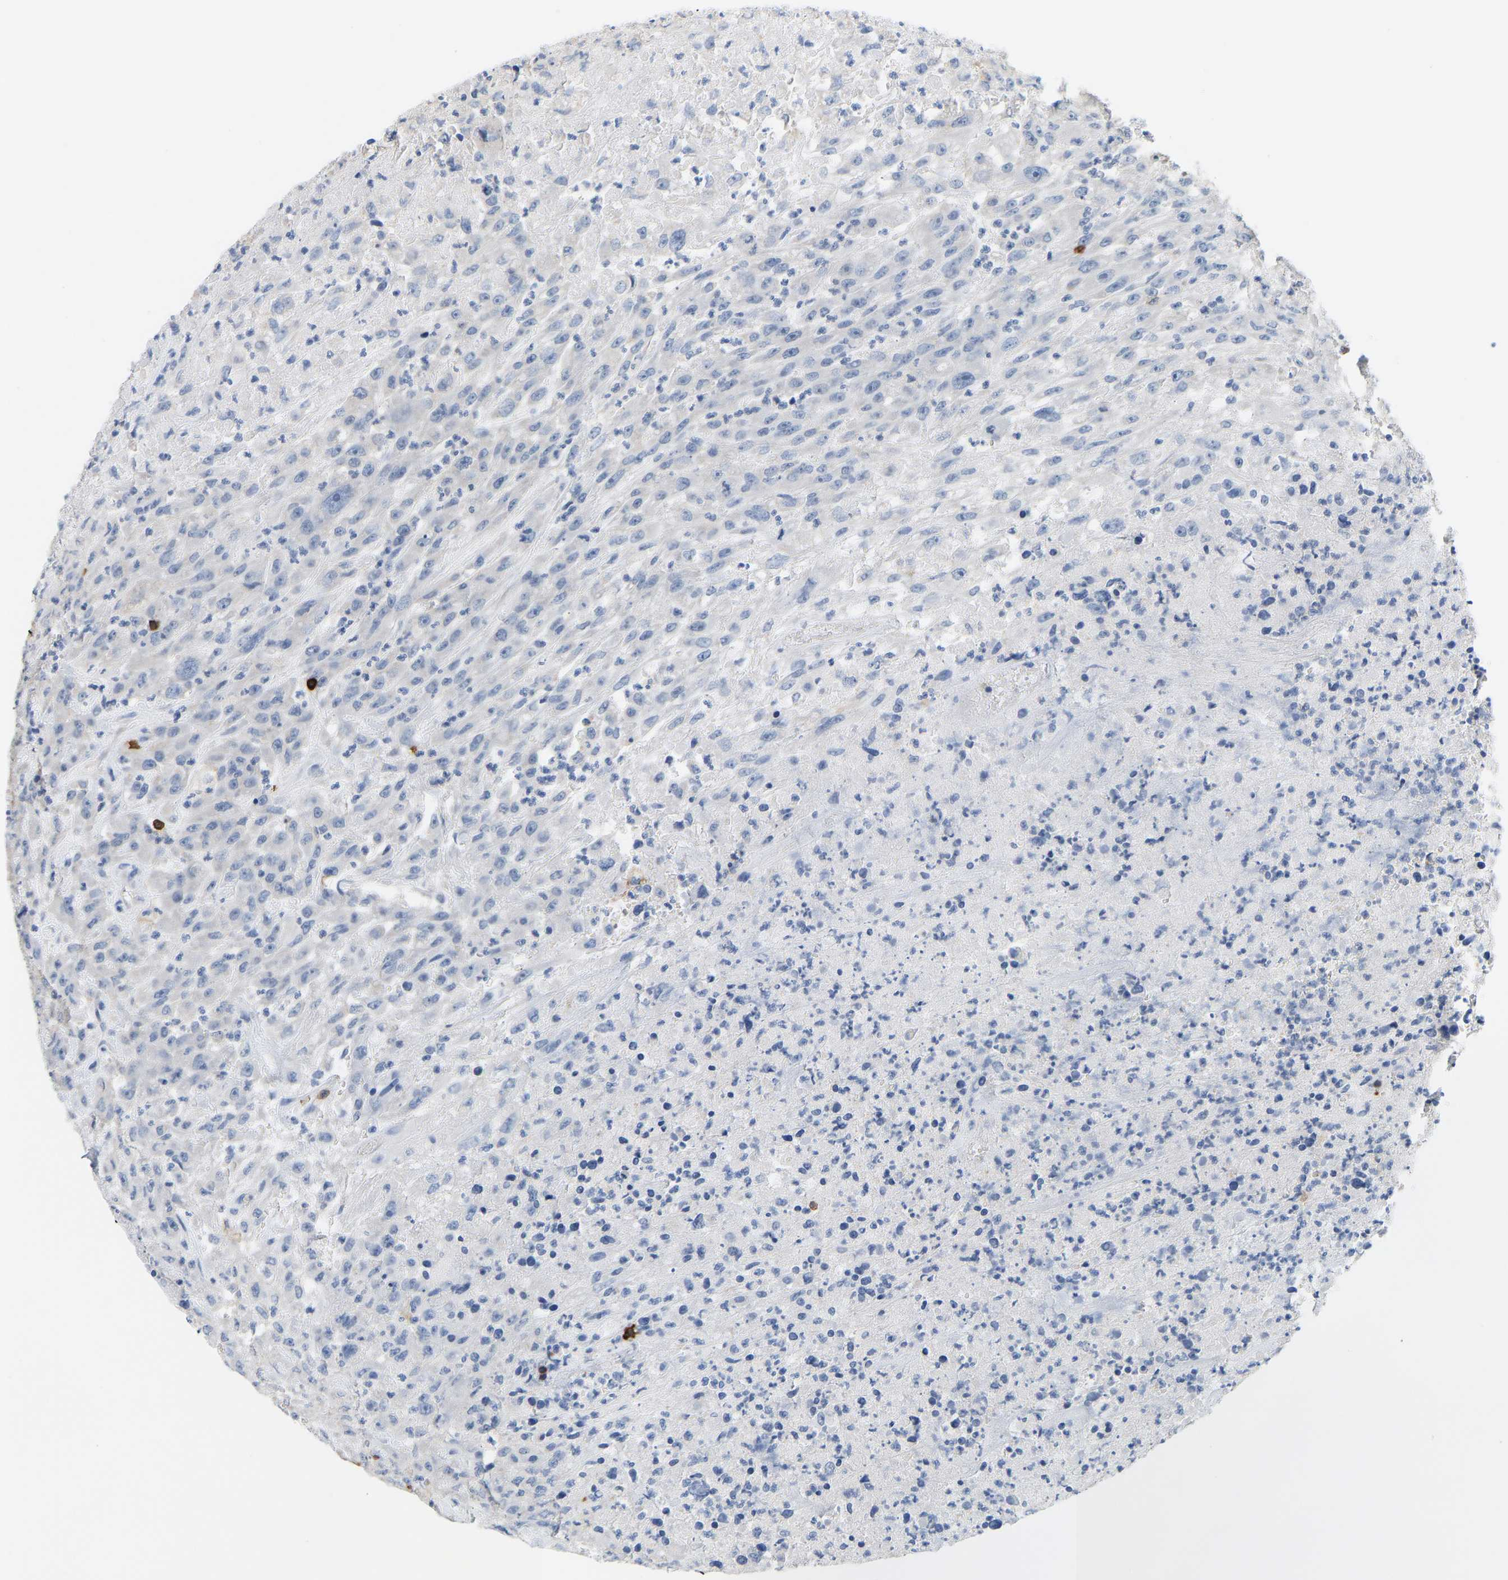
{"staining": {"intensity": "negative", "quantity": "none", "location": "none"}, "tissue": "urothelial cancer", "cell_type": "Tumor cells", "image_type": "cancer", "snomed": [{"axis": "morphology", "description": "Urothelial carcinoma, High grade"}, {"axis": "topography", "description": "Urinary bladder"}], "caption": "Immunohistochemical staining of high-grade urothelial carcinoma reveals no significant expression in tumor cells.", "gene": "EVL", "patient": {"sex": "male", "age": 46}}